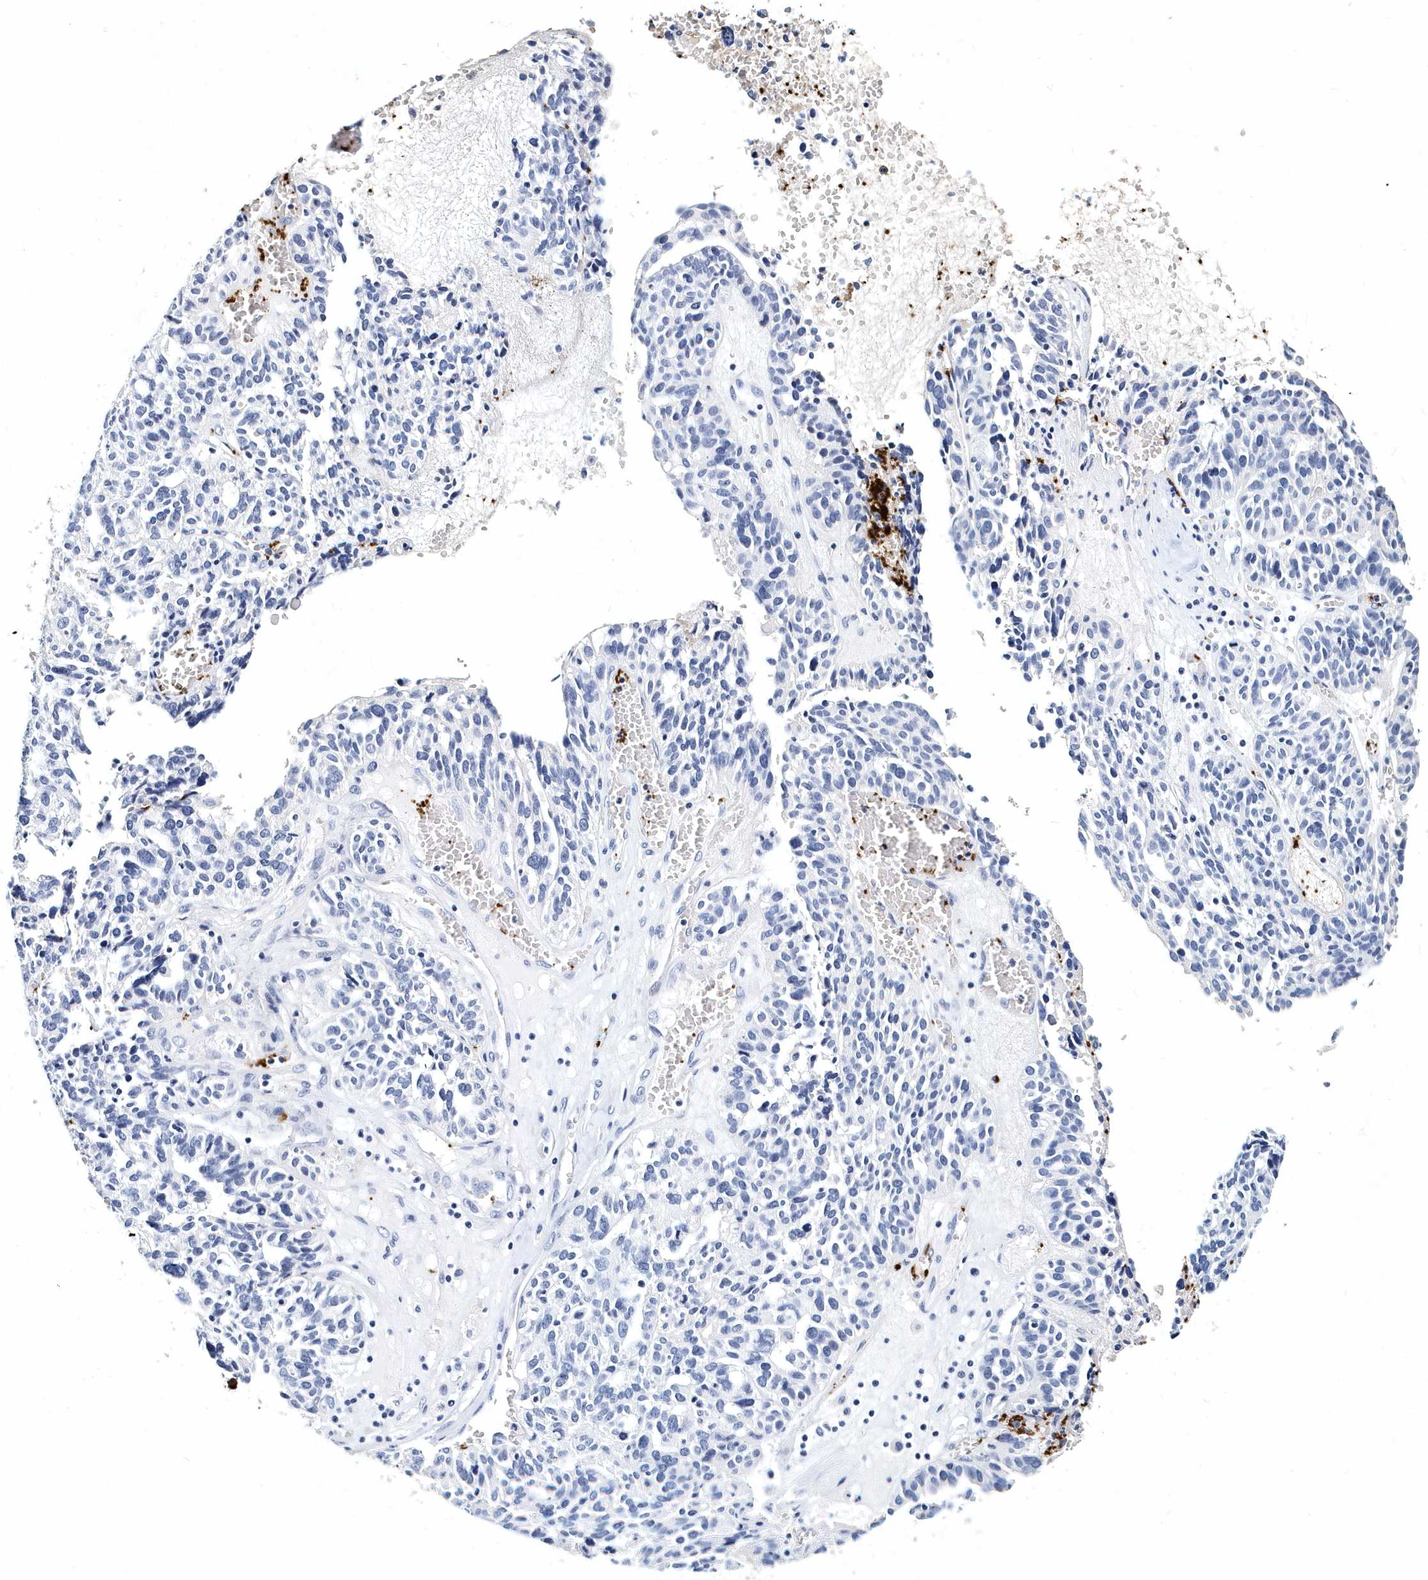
{"staining": {"intensity": "negative", "quantity": "none", "location": "none"}, "tissue": "ovarian cancer", "cell_type": "Tumor cells", "image_type": "cancer", "snomed": [{"axis": "morphology", "description": "Cystadenocarcinoma, serous, NOS"}, {"axis": "topography", "description": "Ovary"}], "caption": "Tumor cells show no significant expression in ovarian cancer (serous cystadenocarcinoma).", "gene": "ITGA2B", "patient": {"sex": "female", "age": 59}}